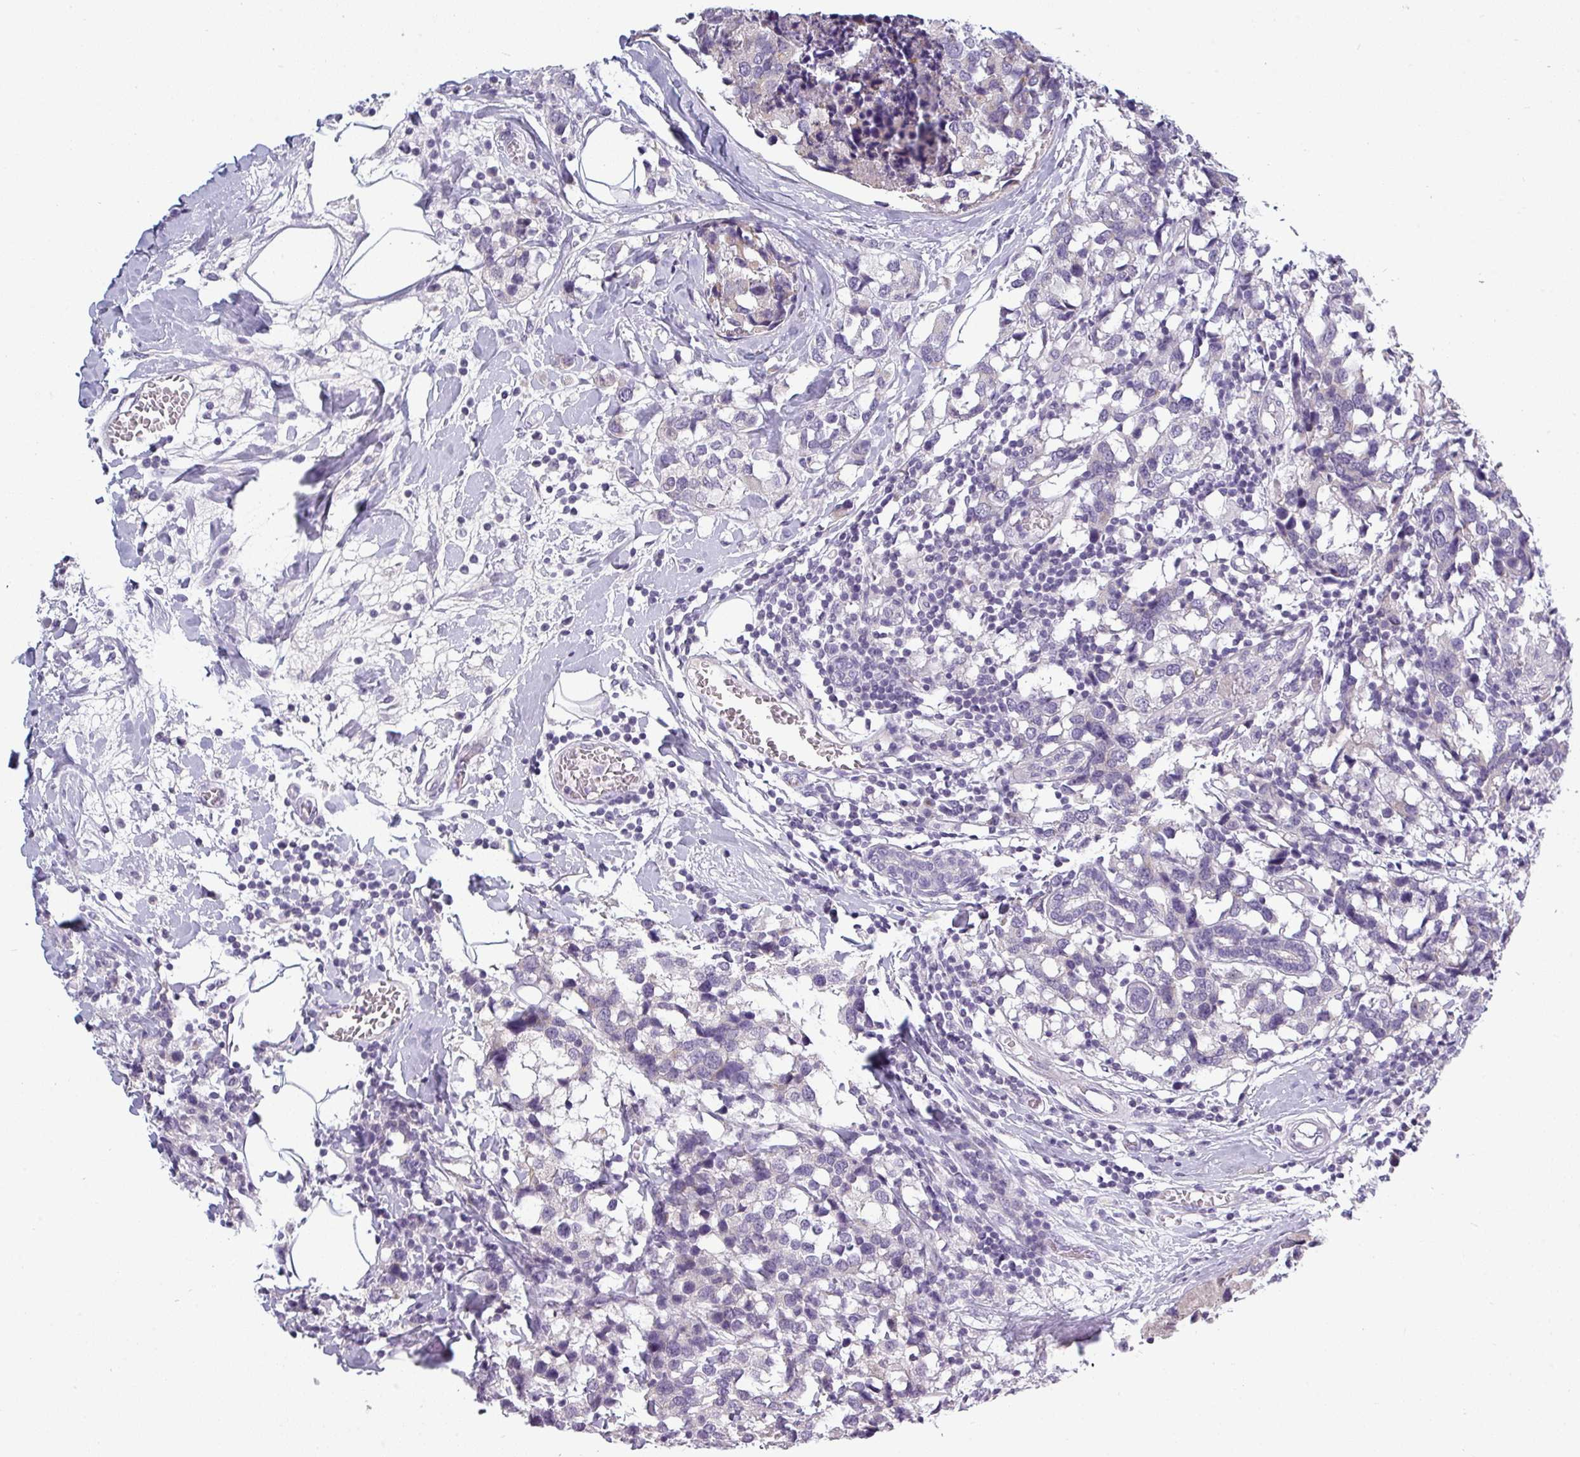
{"staining": {"intensity": "negative", "quantity": "none", "location": "none"}, "tissue": "breast cancer", "cell_type": "Tumor cells", "image_type": "cancer", "snomed": [{"axis": "morphology", "description": "Lobular carcinoma"}, {"axis": "topography", "description": "Breast"}], "caption": "Tumor cells show no significant protein staining in breast lobular carcinoma.", "gene": "SLC26A9", "patient": {"sex": "female", "age": 59}}